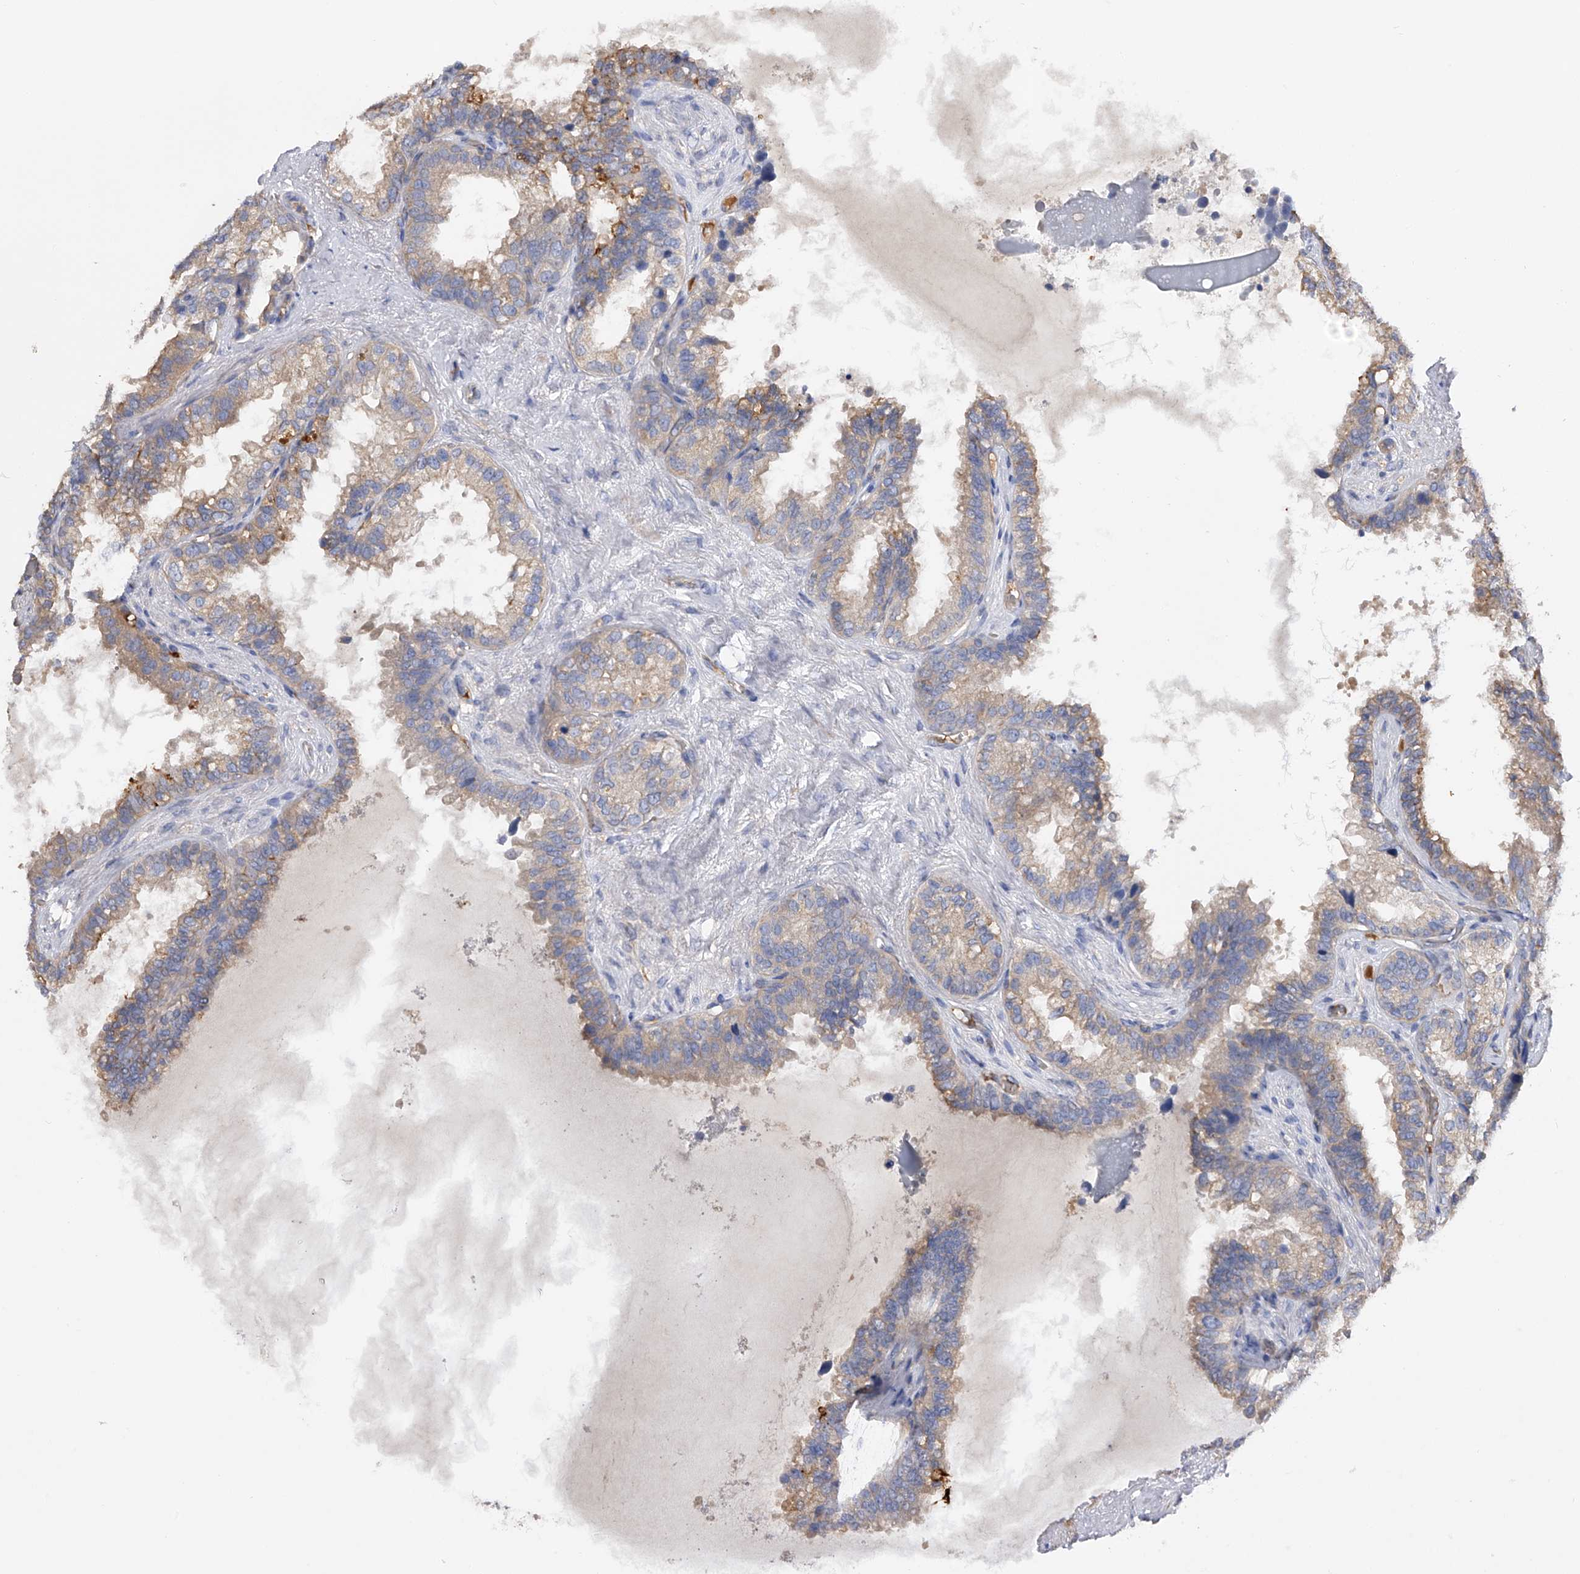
{"staining": {"intensity": "moderate", "quantity": "<25%", "location": "cytoplasmic/membranous"}, "tissue": "seminal vesicle", "cell_type": "Glandular cells", "image_type": "normal", "snomed": [{"axis": "morphology", "description": "Normal tissue, NOS"}, {"axis": "topography", "description": "Seminal veicle"}], "caption": "Seminal vesicle stained for a protein (brown) reveals moderate cytoplasmic/membranous positive staining in about <25% of glandular cells.", "gene": "RWDD2A", "patient": {"sex": "male", "age": 80}}